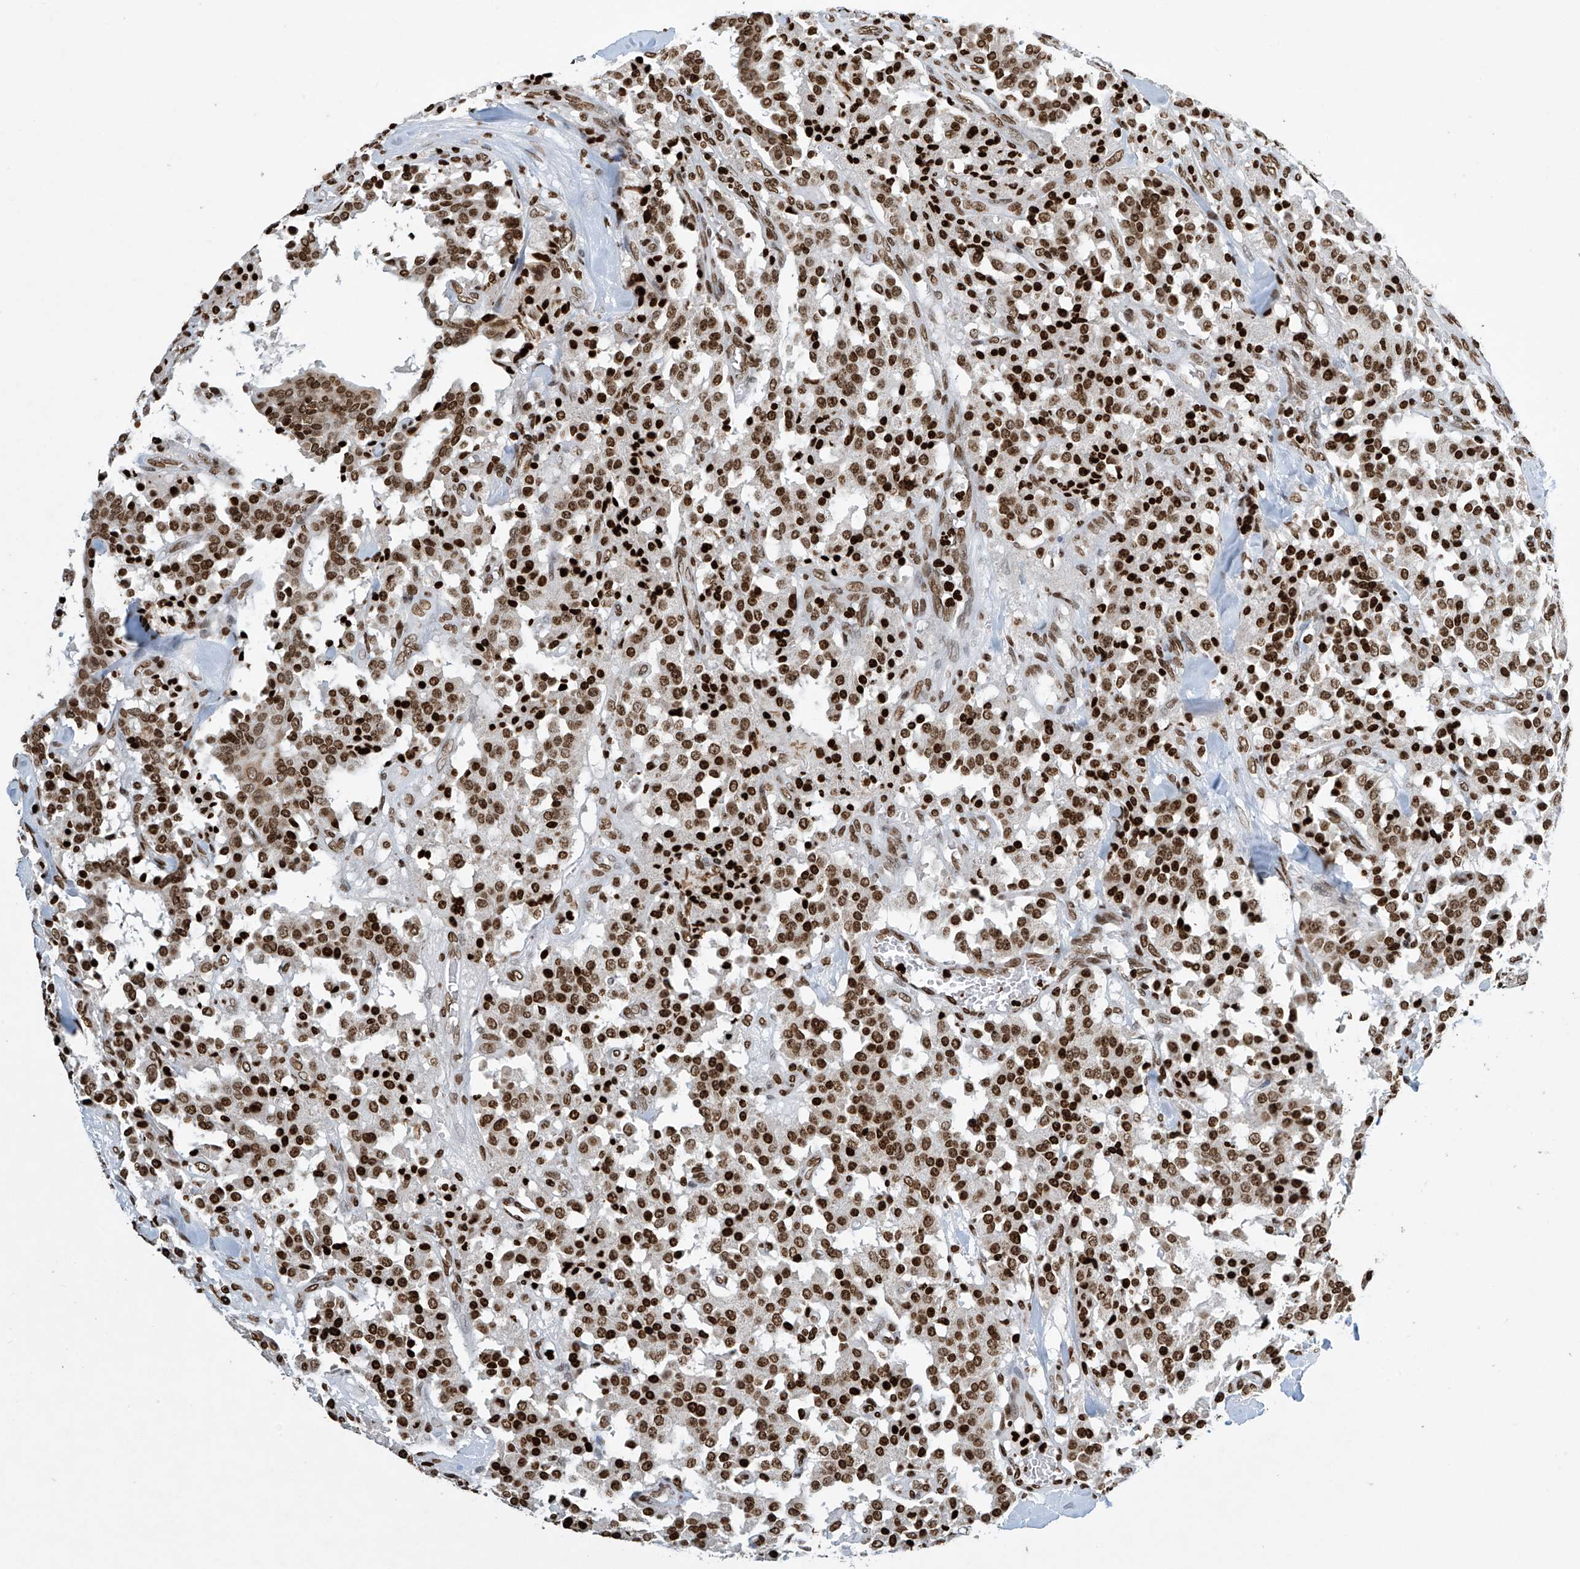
{"staining": {"intensity": "strong", "quantity": ">75%", "location": "nuclear"}, "tissue": "carcinoid", "cell_type": "Tumor cells", "image_type": "cancer", "snomed": [{"axis": "morphology", "description": "Carcinoid, malignant, NOS"}, {"axis": "topography", "description": "Lung"}], "caption": "Immunohistochemistry micrograph of neoplastic tissue: human carcinoid stained using IHC shows high levels of strong protein expression localized specifically in the nuclear of tumor cells, appearing as a nuclear brown color.", "gene": "H4C16", "patient": {"sex": "male", "age": 30}}